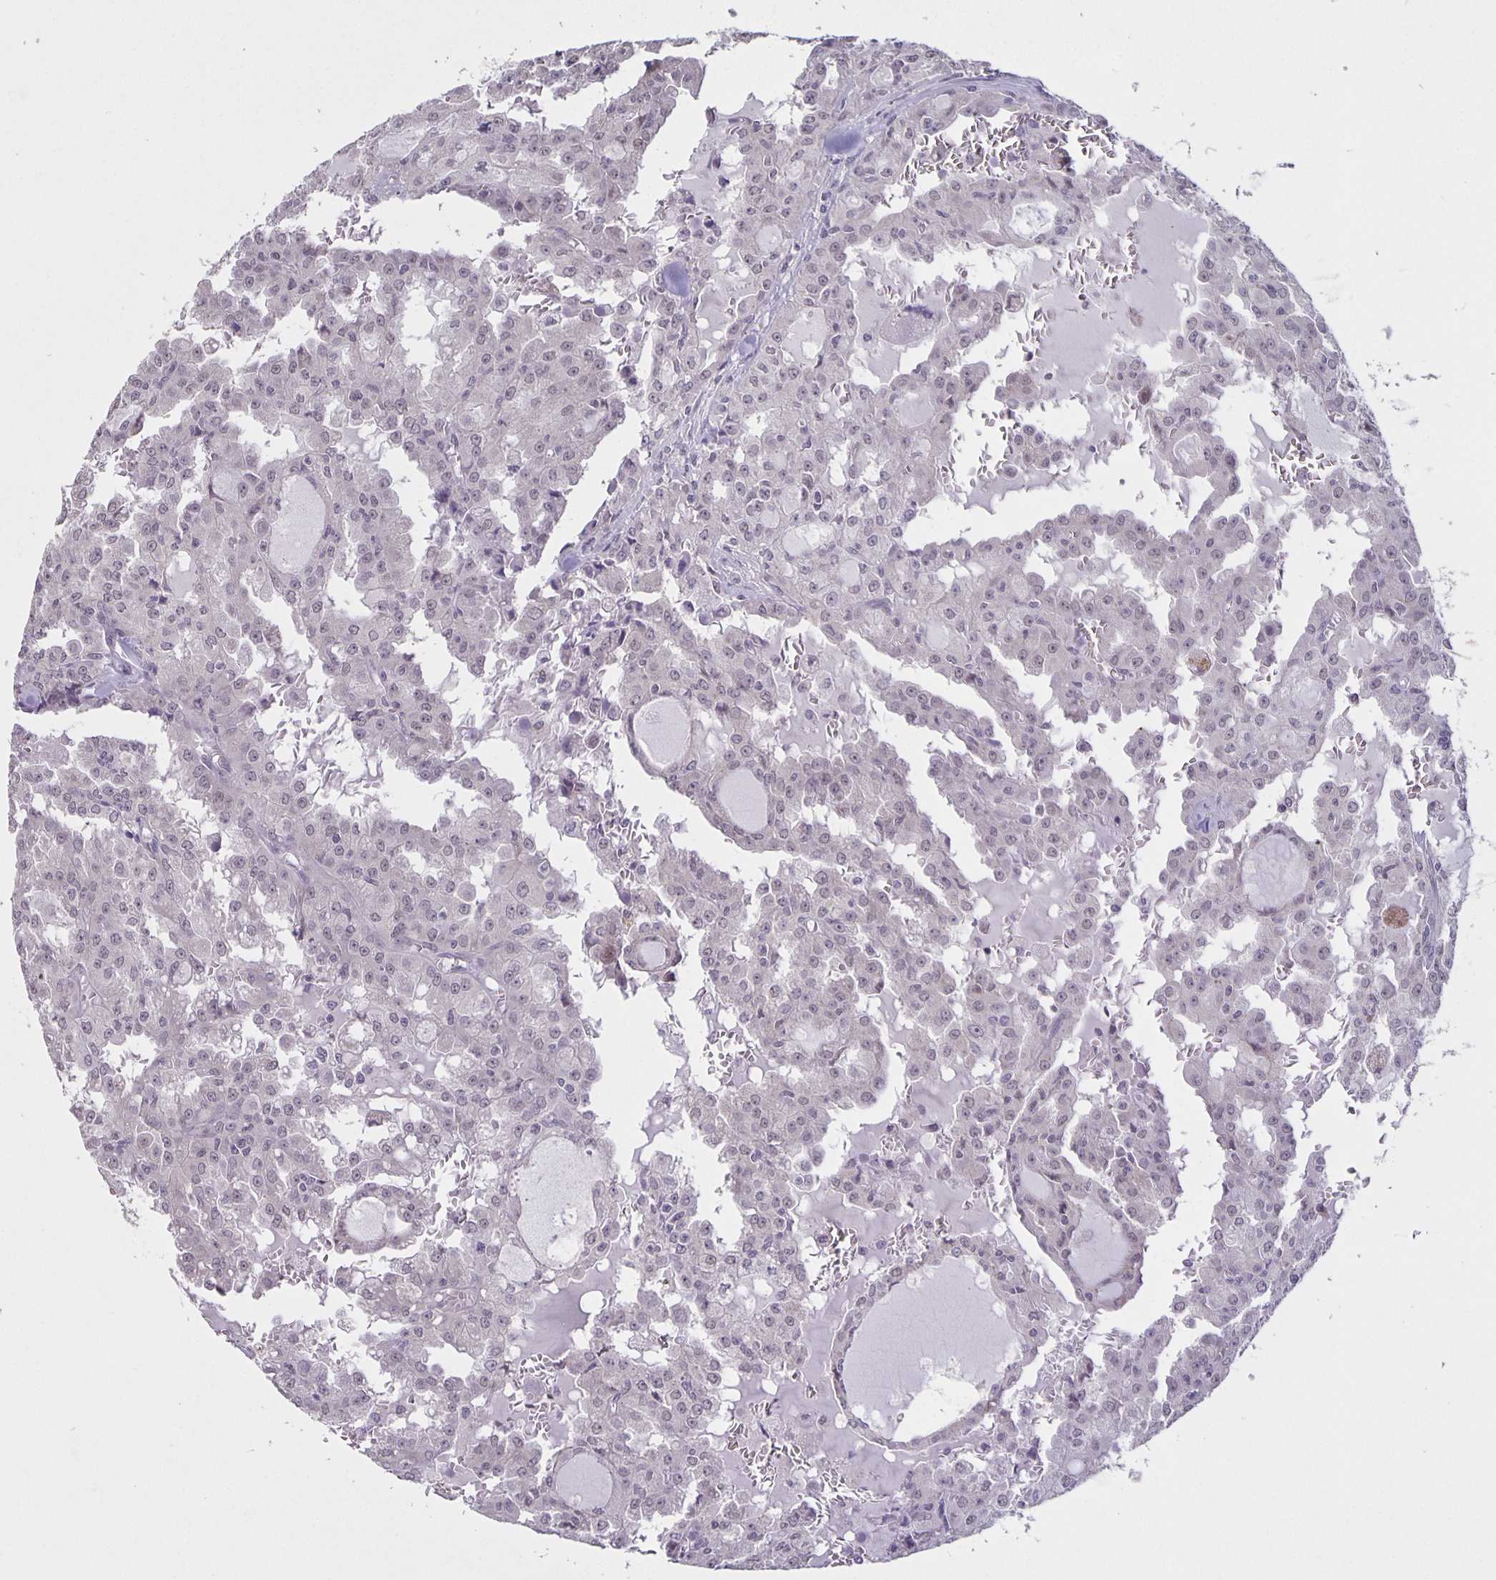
{"staining": {"intensity": "negative", "quantity": "none", "location": "none"}, "tissue": "head and neck cancer", "cell_type": "Tumor cells", "image_type": "cancer", "snomed": [{"axis": "morphology", "description": "Adenocarcinoma, NOS"}, {"axis": "topography", "description": "Head-Neck"}], "caption": "DAB immunohistochemical staining of human adenocarcinoma (head and neck) reveals no significant positivity in tumor cells.", "gene": "ARVCF", "patient": {"sex": "male", "age": 64}}